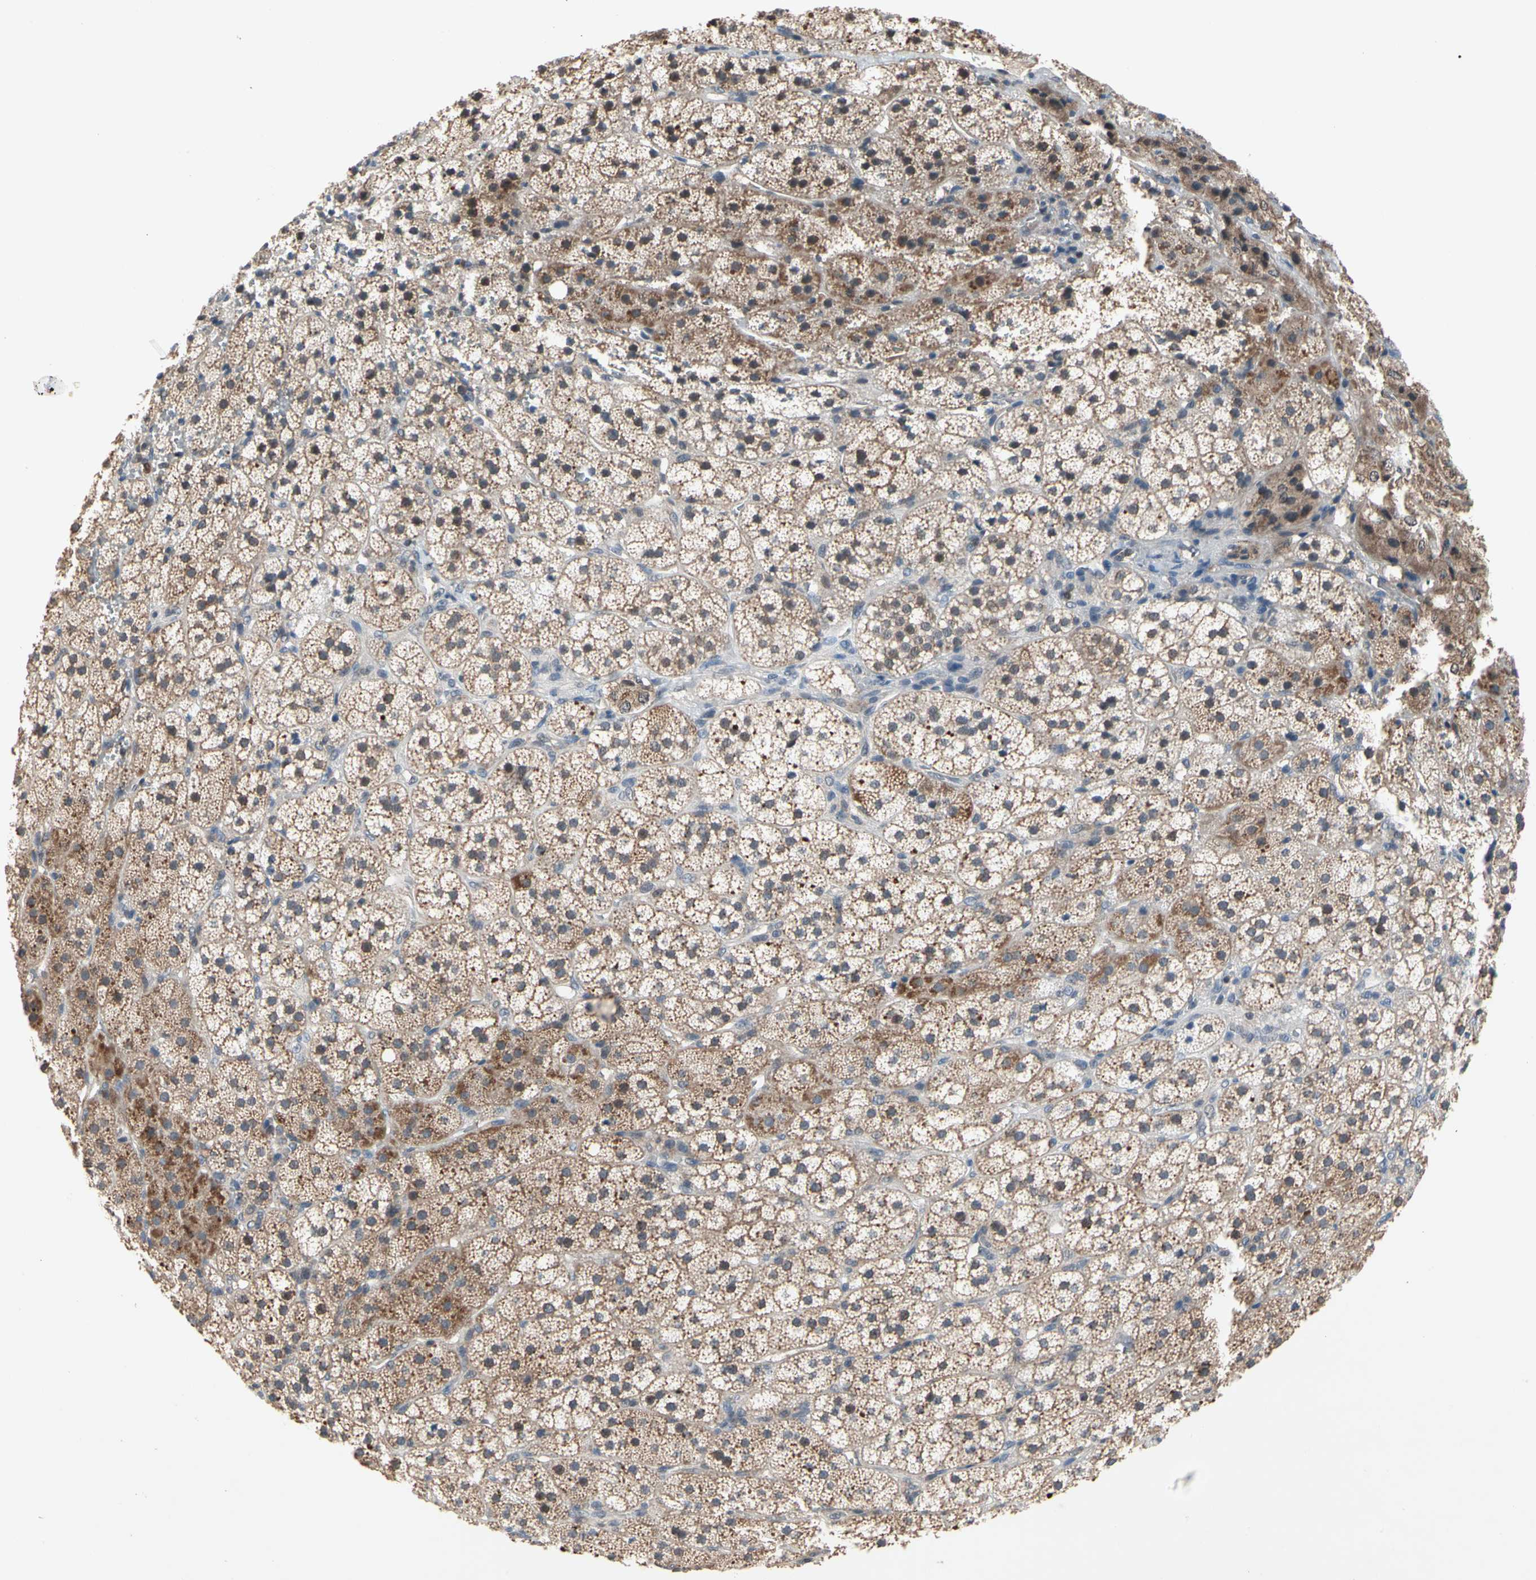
{"staining": {"intensity": "moderate", "quantity": ">75%", "location": "cytoplasmic/membranous,nuclear"}, "tissue": "adrenal gland", "cell_type": "Glandular cells", "image_type": "normal", "snomed": [{"axis": "morphology", "description": "Normal tissue, NOS"}, {"axis": "topography", "description": "Adrenal gland"}], "caption": "A brown stain labels moderate cytoplasmic/membranous,nuclear positivity of a protein in glandular cells of unremarkable human adrenal gland. The staining was performed using DAB (3,3'-diaminobenzidine) to visualize the protein expression in brown, while the nuclei were stained in blue with hematoxylin (Magnification: 20x).", "gene": "MTHFS", "patient": {"sex": "female", "age": 44}}